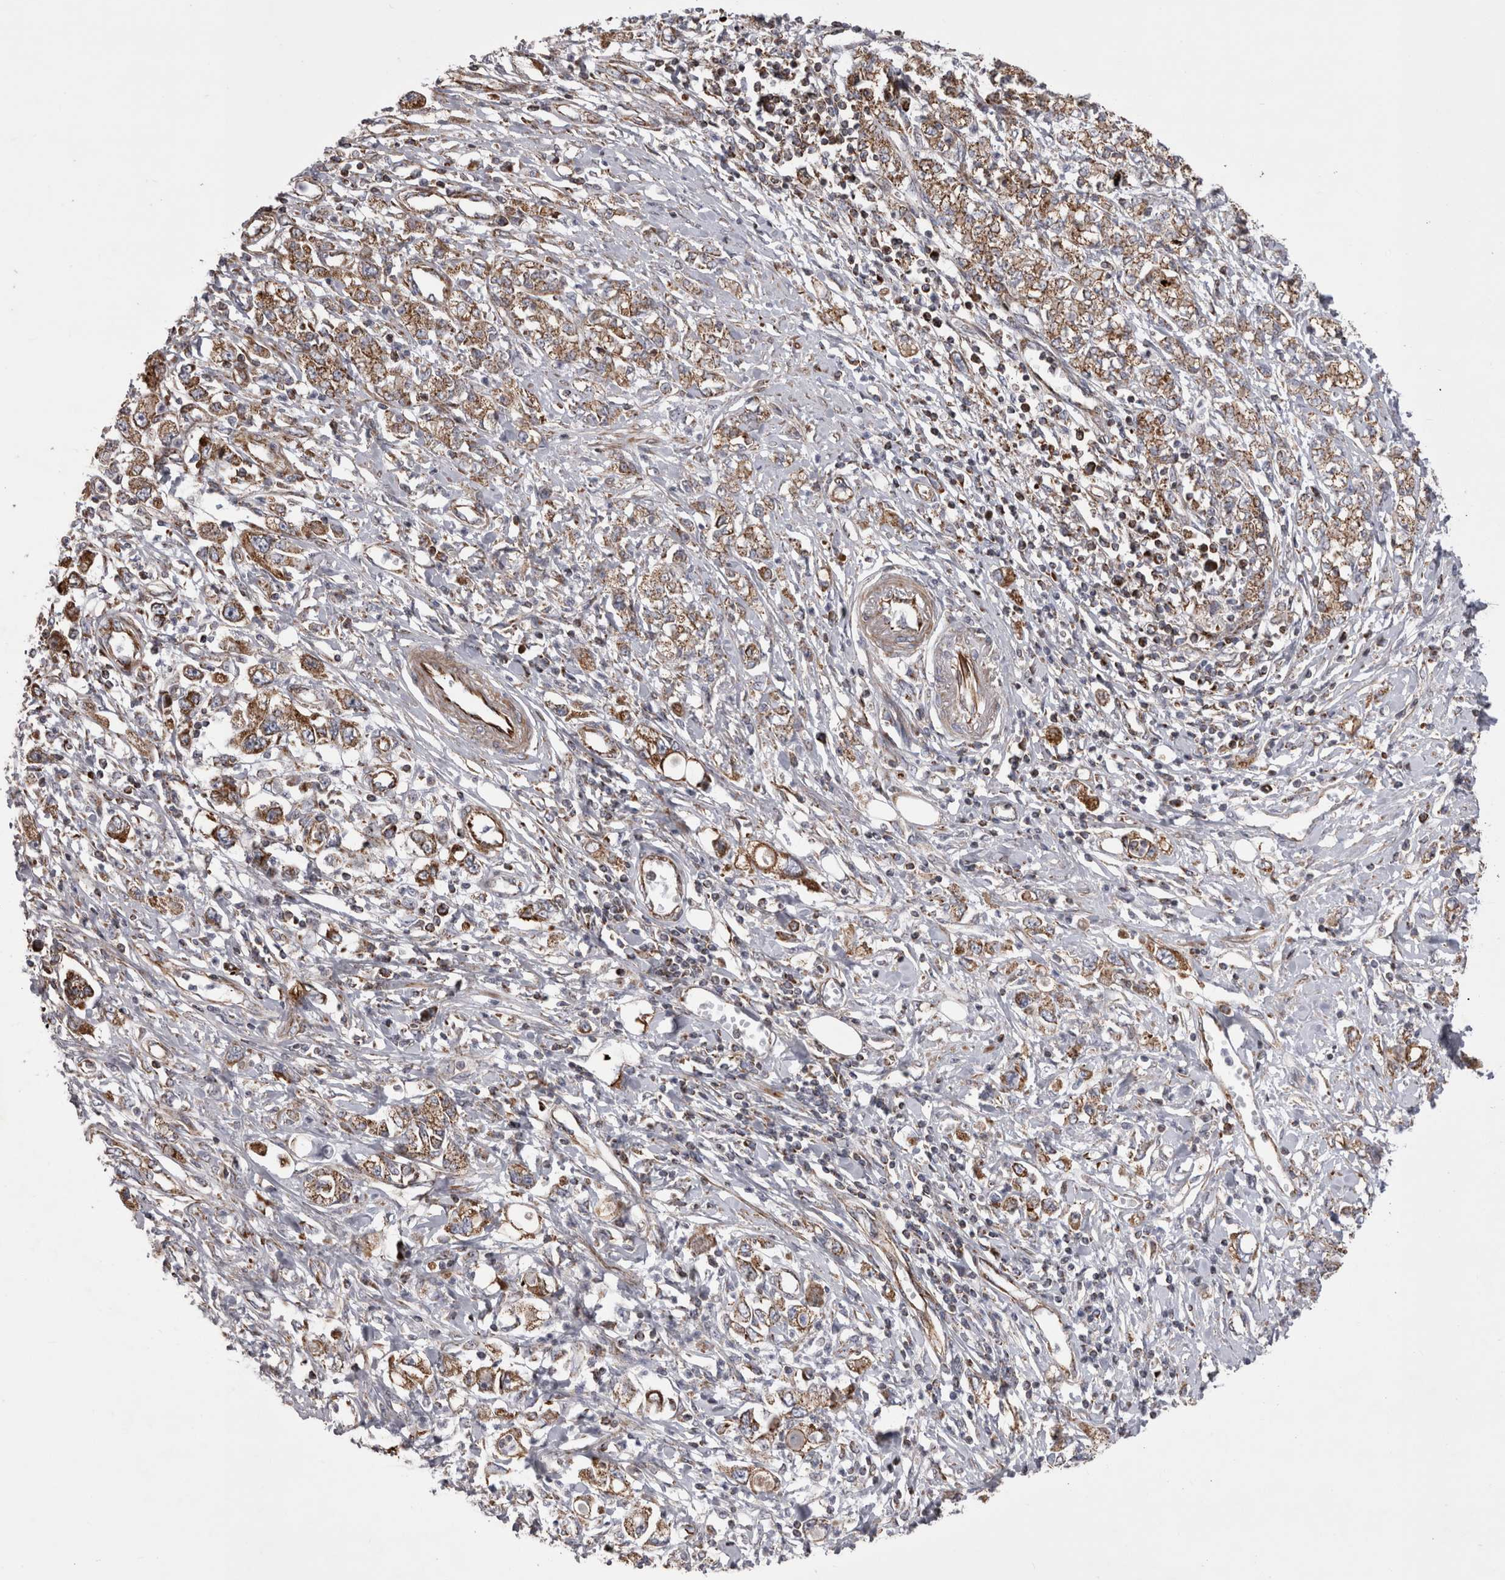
{"staining": {"intensity": "strong", "quantity": ">75%", "location": "cytoplasmic/membranous"}, "tissue": "stomach cancer", "cell_type": "Tumor cells", "image_type": "cancer", "snomed": [{"axis": "morphology", "description": "Adenocarcinoma, NOS"}, {"axis": "topography", "description": "Stomach"}], "caption": "DAB (3,3'-diaminobenzidine) immunohistochemical staining of human stomach adenocarcinoma demonstrates strong cytoplasmic/membranous protein expression in approximately >75% of tumor cells.", "gene": "TSPOAP1", "patient": {"sex": "female", "age": 76}}